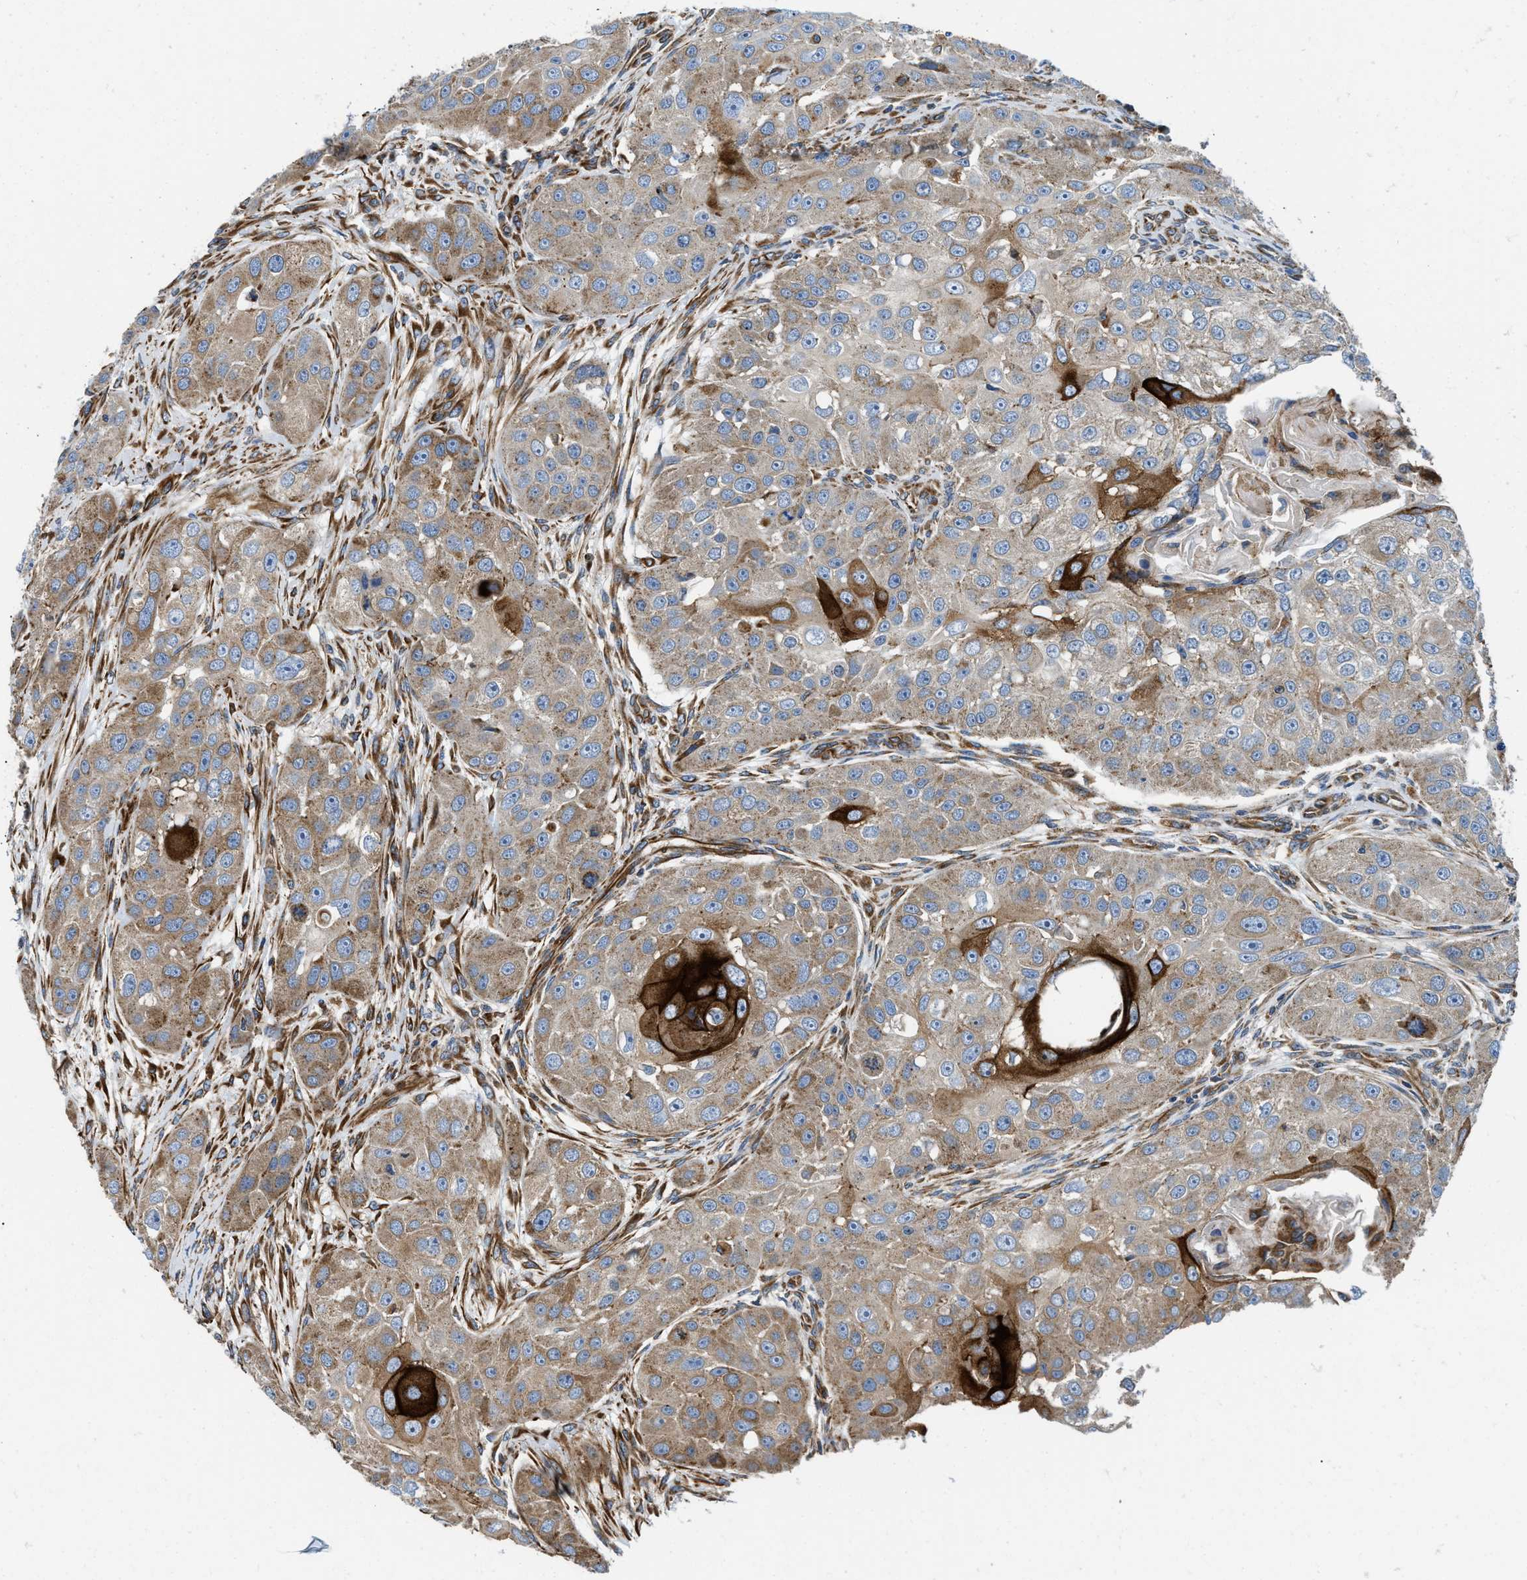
{"staining": {"intensity": "strong", "quantity": "<25%", "location": "cytoplasmic/membranous"}, "tissue": "head and neck cancer", "cell_type": "Tumor cells", "image_type": "cancer", "snomed": [{"axis": "morphology", "description": "Normal tissue, NOS"}, {"axis": "morphology", "description": "Squamous cell carcinoma, NOS"}, {"axis": "topography", "description": "Skeletal muscle"}, {"axis": "topography", "description": "Head-Neck"}], "caption": "Immunohistochemical staining of head and neck cancer demonstrates medium levels of strong cytoplasmic/membranous positivity in approximately <25% of tumor cells.", "gene": "HSD17B12", "patient": {"sex": "male", "age": 51}}